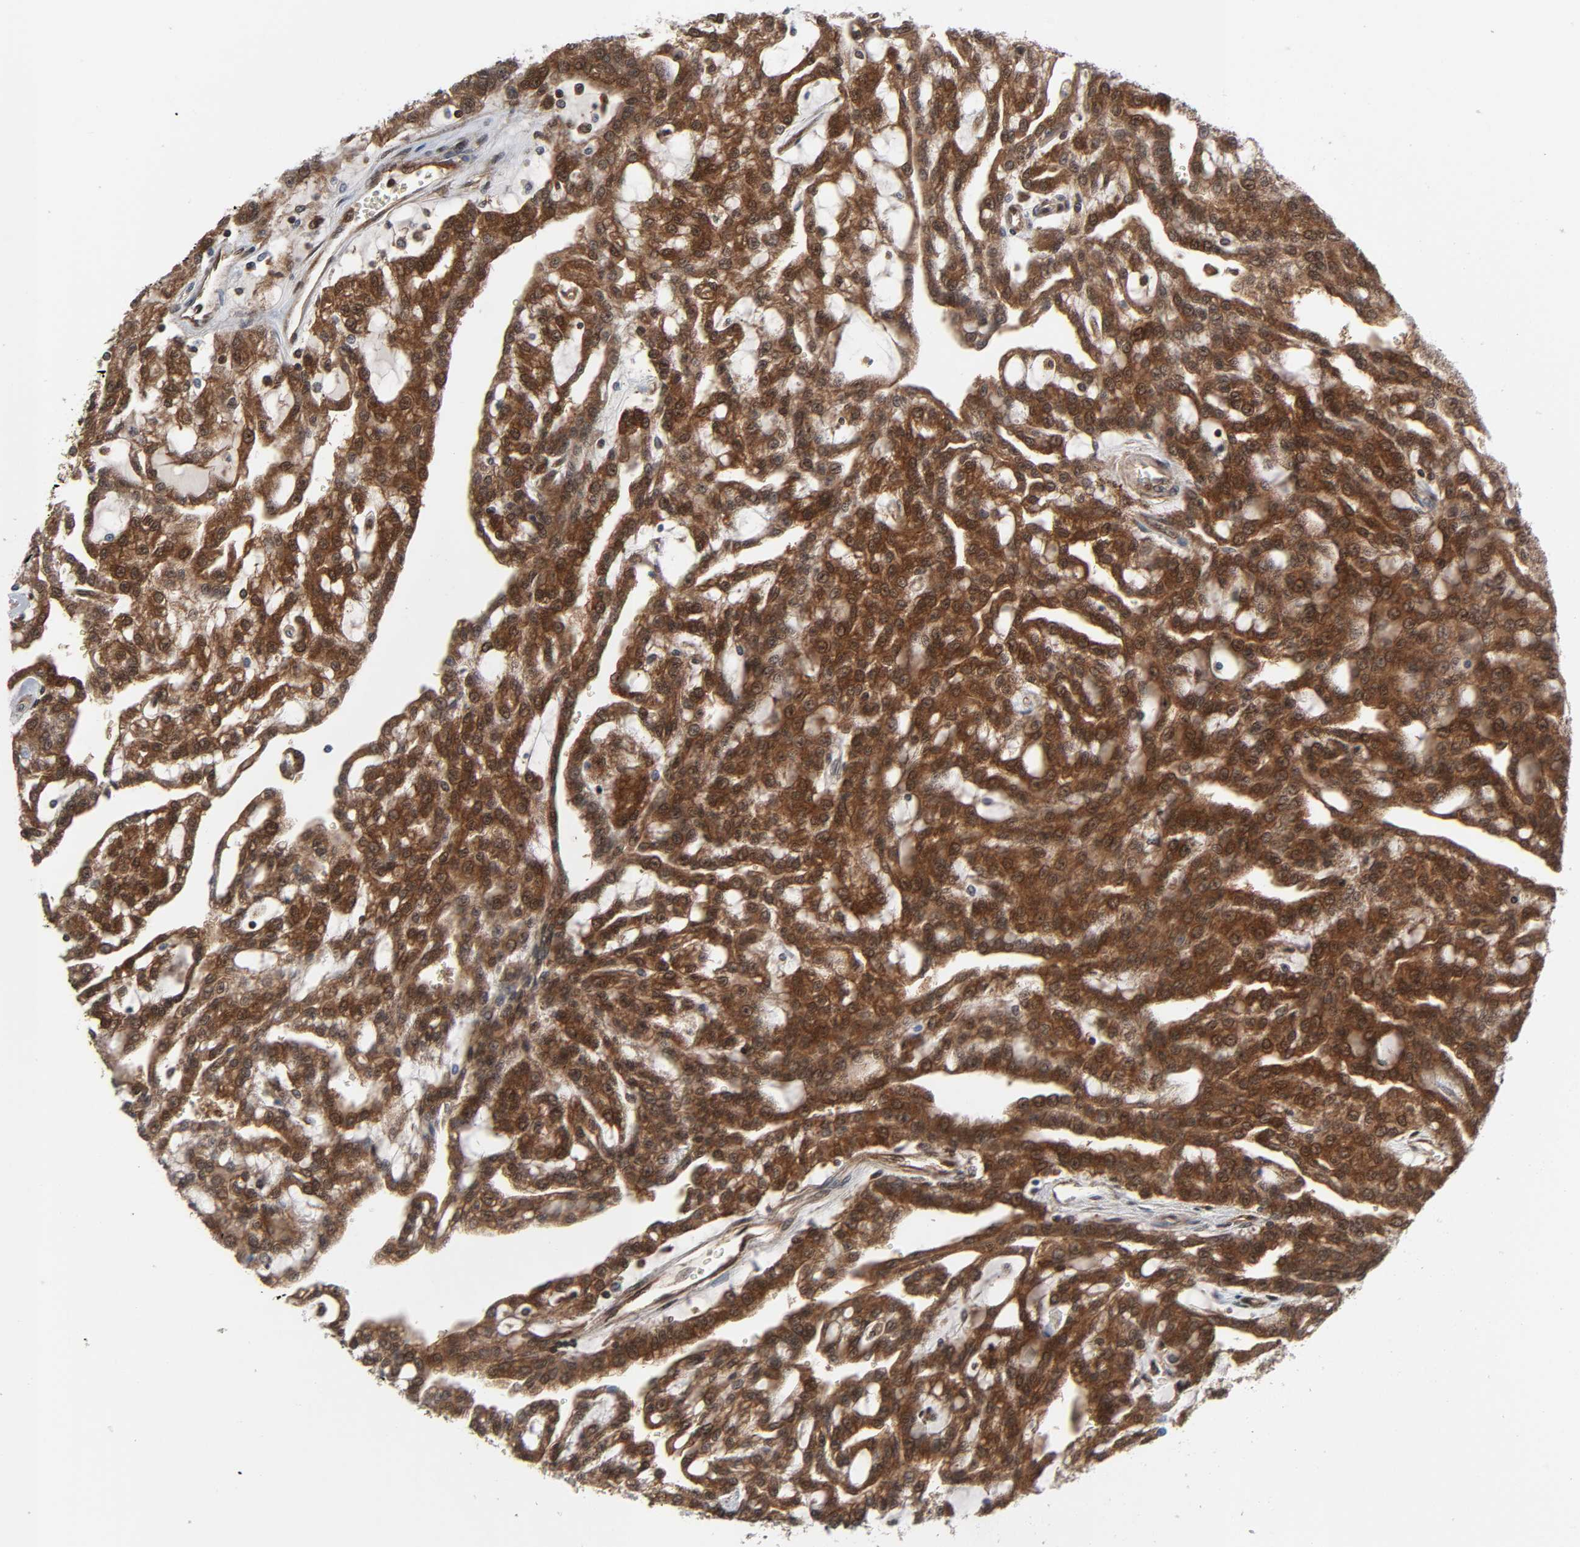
{"staining": {"intensity": "strong", "quantity": ">75%", "location": "cytoplasmic/membranous,nuclear"}, "tissue": "renal cancer", "cell_type": "Tumor cells", "image_type": "cancer", "snomed": [{"axis": "morphology", "description": "Adenocarcinoma, NOS"}, {"axis": "topography", "description": "Kidney"}], "caption": "This histopathology image exhibits immunohistochemistry staining of human renal cancer (adenocarcinoma), with high strong cytoplasmic/membranous and nuclear staining in approximately >75% of tumor cells.", "gene": "GSK3A", "patient": {"sex": "male", "age": 63}}